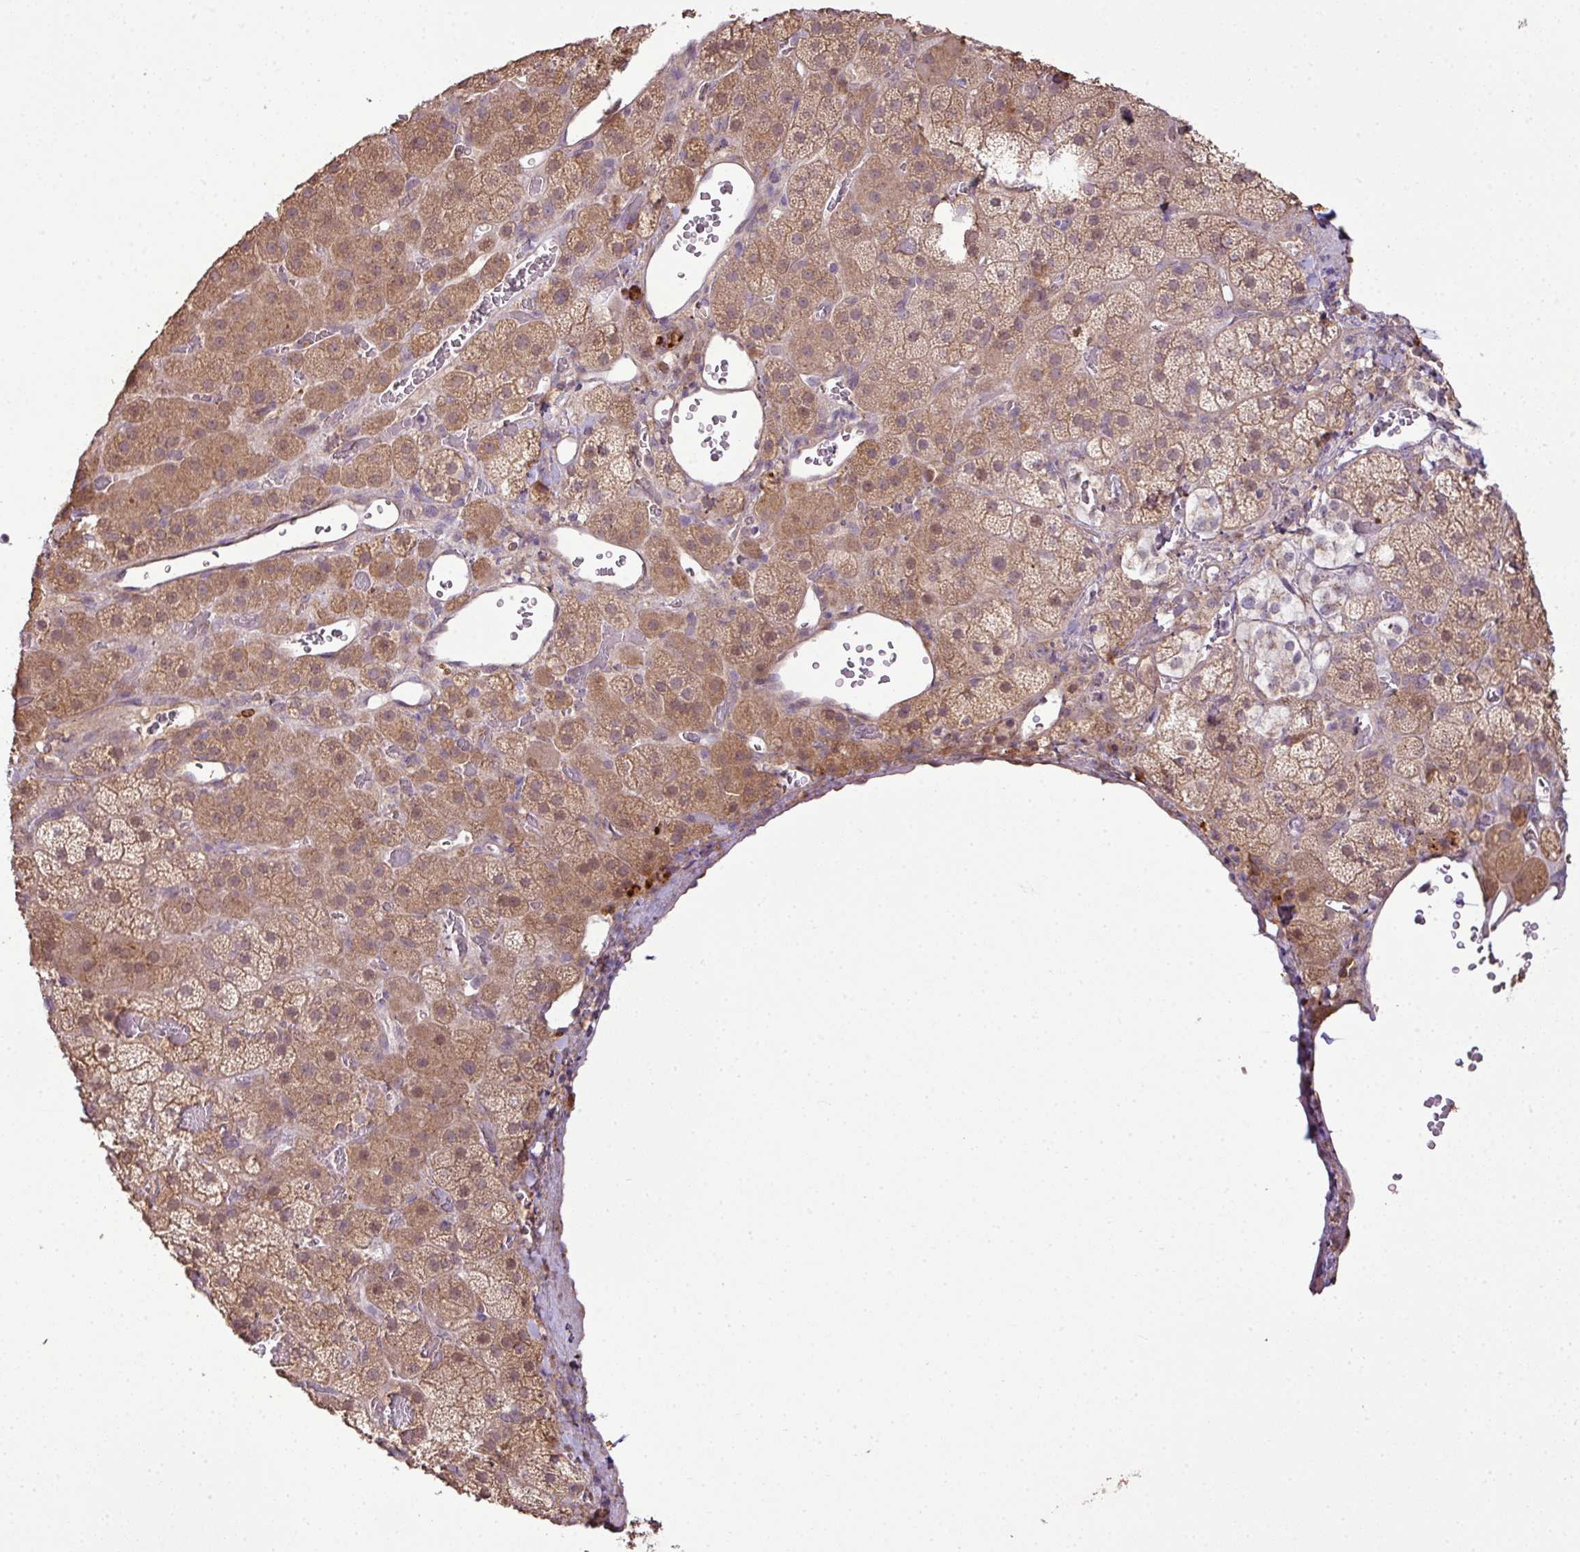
{"staining": {"intensity": "moderate", "quantity": ">75%", "location": "cytoplasmic/membranous"}, "tissue": "adrenal gland", "cell_type": "Glandular cells", "image_type": "normal", "snomed": [{"axis": "morphology", "description": "Normal tissue, NOS"}, {"axis": "topography", "description": "Adrenal gland"}], "caption": "Adrenal gland stained with DAB (3,3'-diaminobenzidine) immunohistochemistry reveals medium levels of moderate cytoplasmic/membranous positivity in about >75% of glandular cells. Using DAB (3,3'-diaminobenzidine) (brown) and hematoxylin (blue) stains, captured at high magnification using brightfield microscopy.", "gene": "DNAAF4", "patient": {"sex": "male", "age": 57}}